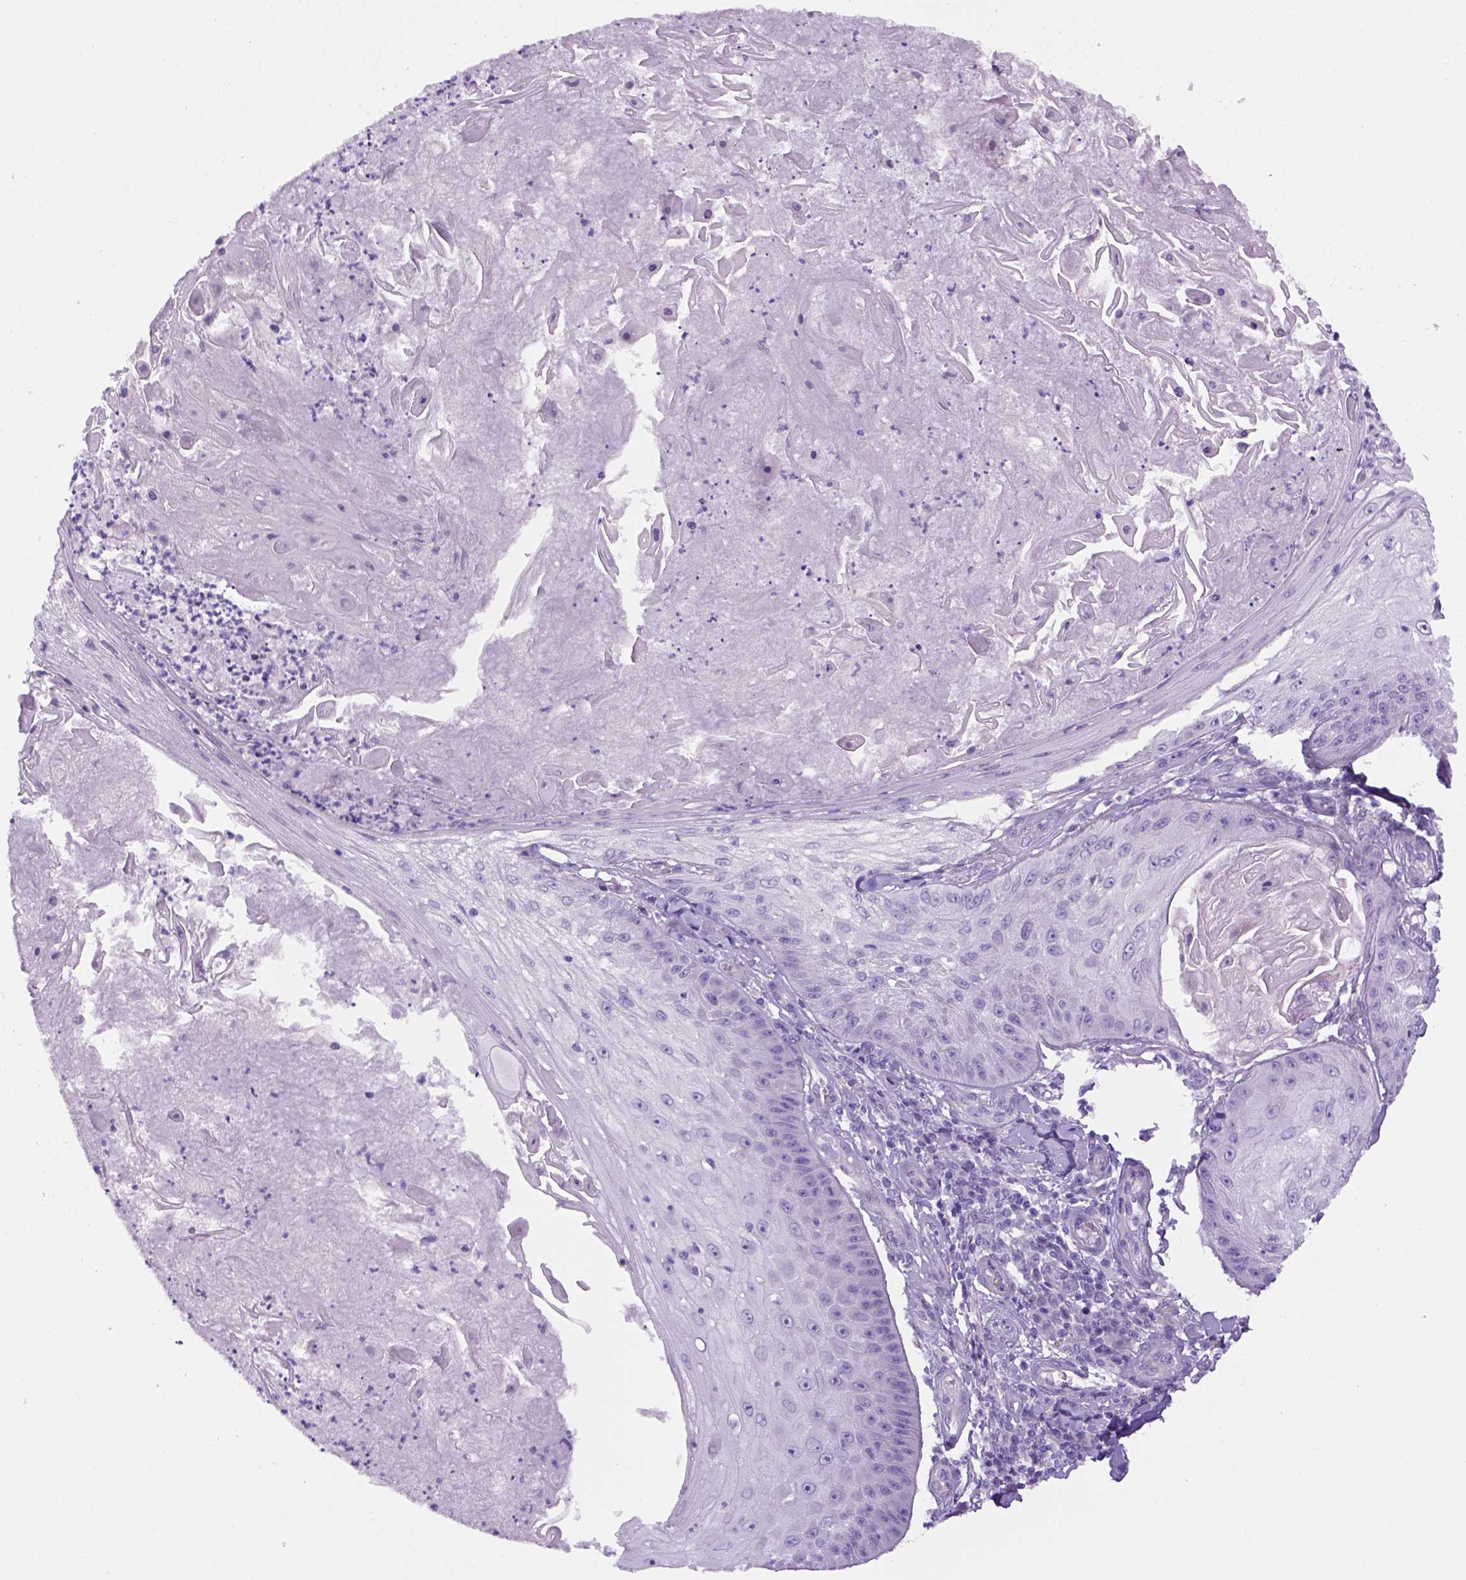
{"staining": {"intensity": "negative", "quantity": "none", "location": "none"}, "tissue": "skin cancer", "cell_type": "Tumor cells", "image_type": "cancer", "snomed": [{"axis": "morphology", "description": "Squamous cell carcinoma, NOS"}, {"axis": "topography", "description": "Skin"}], "caption": "Tumor cells are negative for protein expression in human skin cancer (squamous cell carcinoma). (IHC, brightfield microscopy, high magnification).", "gene": "DNAH11", "patient": {"sex": "male", "age": 70}}